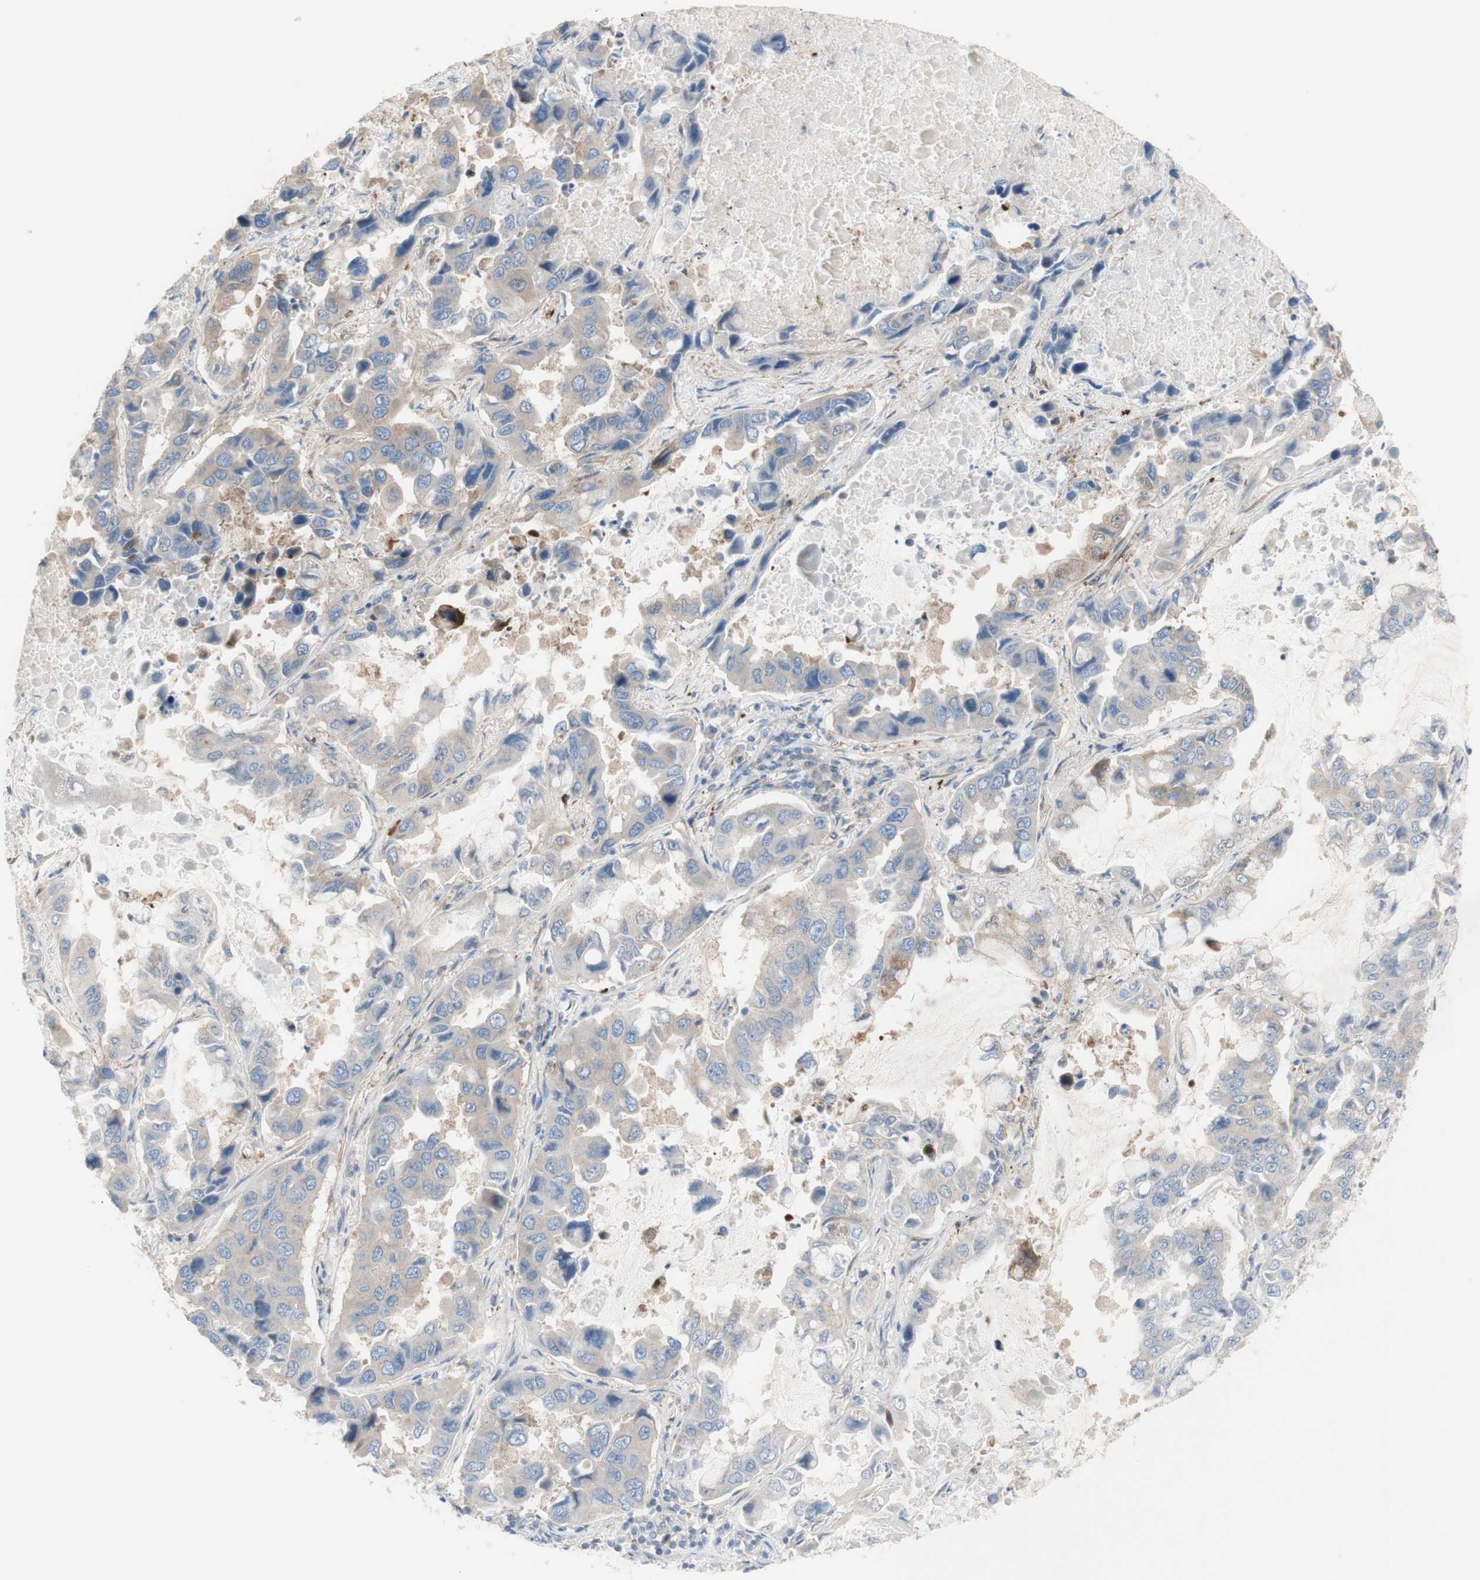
{"staining": {"intensity": "weak", "quantity": "<25%", "location": "cytoplasmic/membranous"}, "tissue": "lung cancer", "cell_type": "Tumor cells", "image_type": "cancer", "snomed": [{"axis": "morphology", "description": "Adenocarcinoma, NOS"}, {"axis": "topography", "description": "Lung"}], "caption": "High power microscopy image of an immunohistochemistry (IHC) histopathology image of lung adenocarcinoma, revealing no significant expression in tumor cells. The staining was performed using DAB (3,3'-diaminobenzidine) to visualize the protein expression in brown, while the nuclei were stained in blue with hematoxylin (Magnification: 20x).", "gene": "C3orf52", "patient": {"sex": "male", "age": 64}}